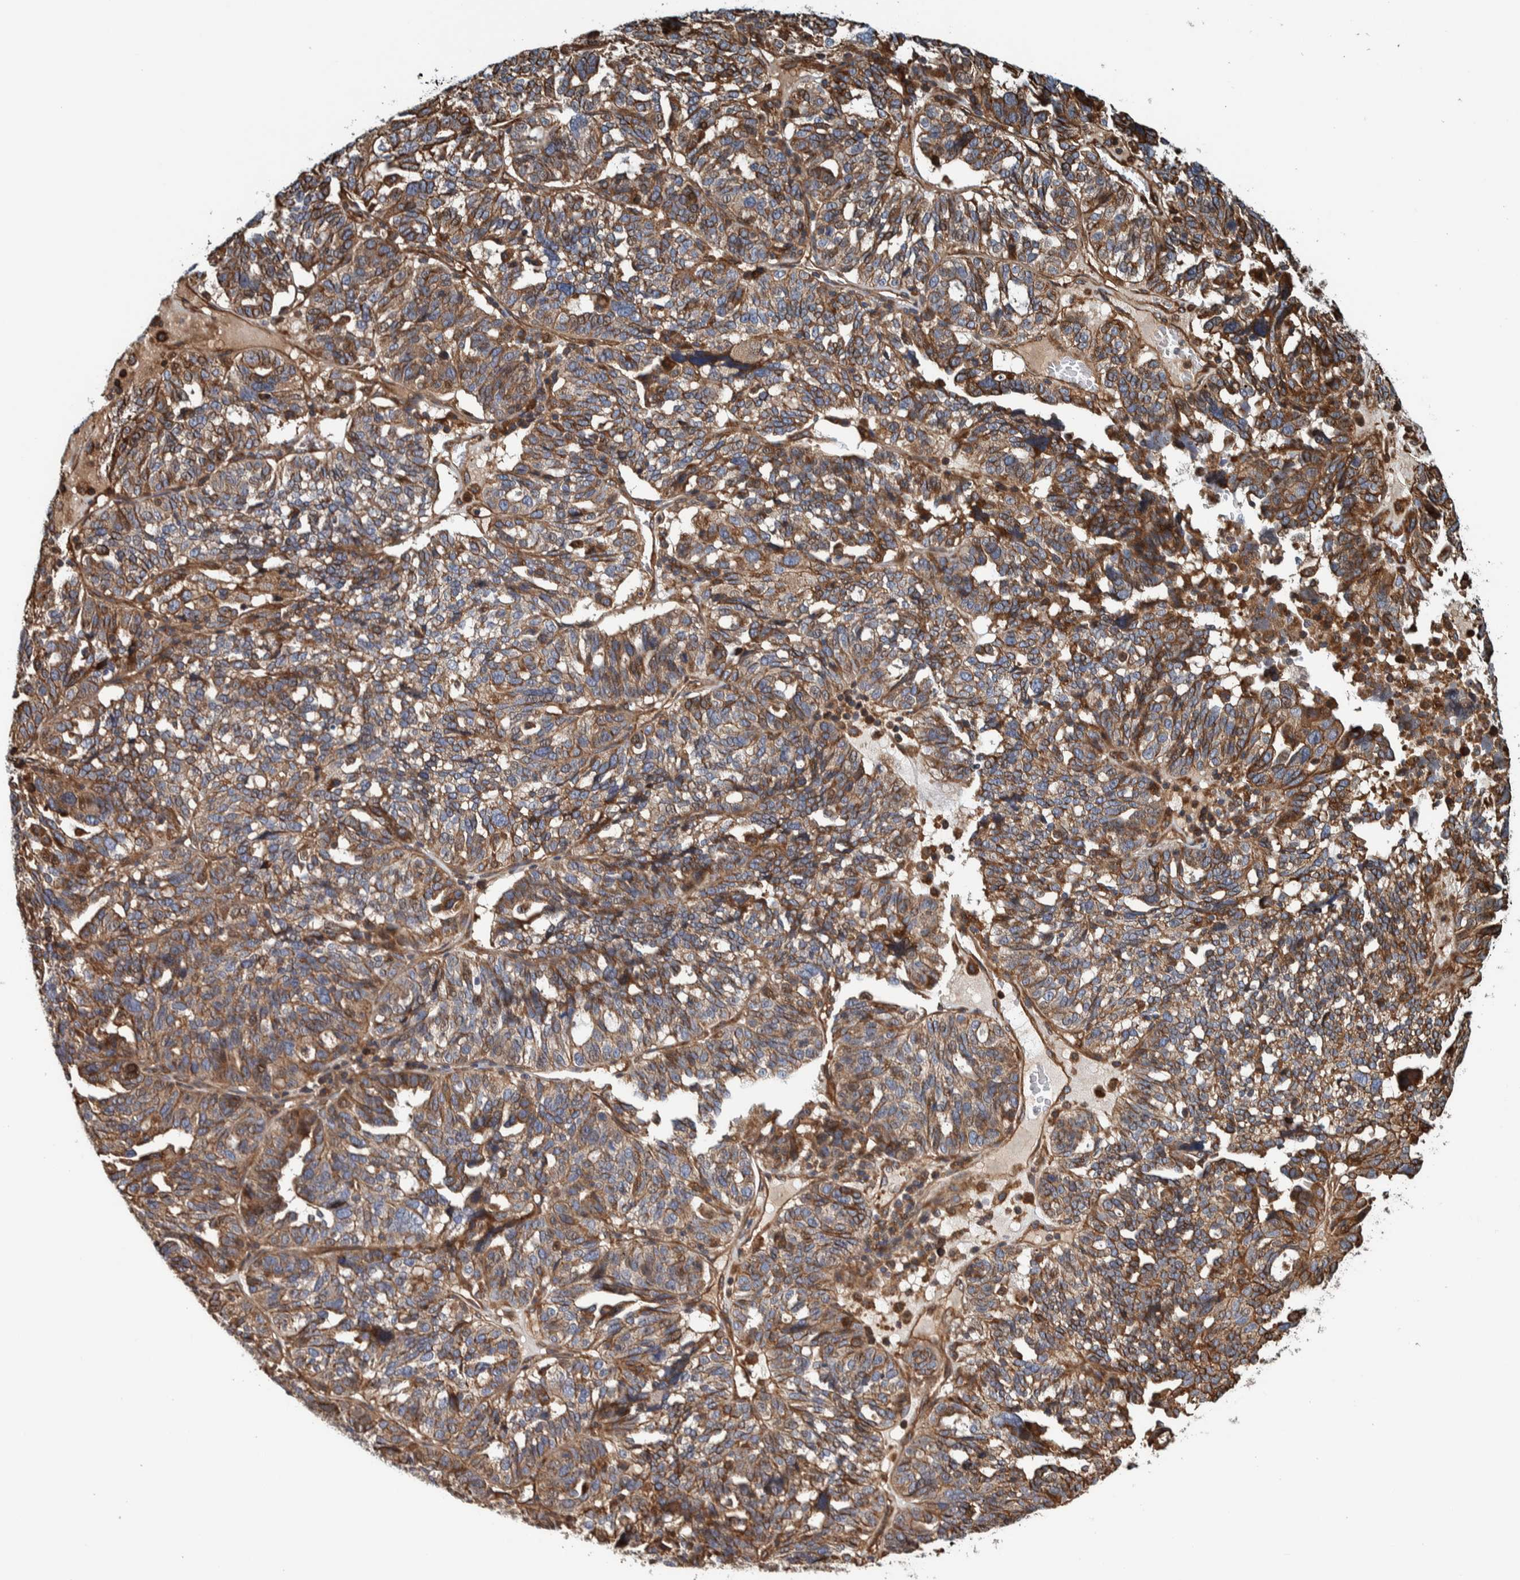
{"staining": {"intensity": "moderate", "quantity": ">75%", "location": "cytoplasmic/membranous"}, "tissue": "ovarian cancer", "cell_type": "Tumor cells", "image_type": "cancer", "snomed": [{"axis": "morphology", "description": "Cystadenocarcinoma, serous, NOS"}, {"axis": "topography", "description": "Ovary"}], "caption": "A brown stain shows moderate cytoplasmic/membranous staining of a protein in human serous cystadenocarcinoma (ovarian) tumor cells.", "gene": "PKD1L1", "patient": {"sex": "female", "age": 59}}